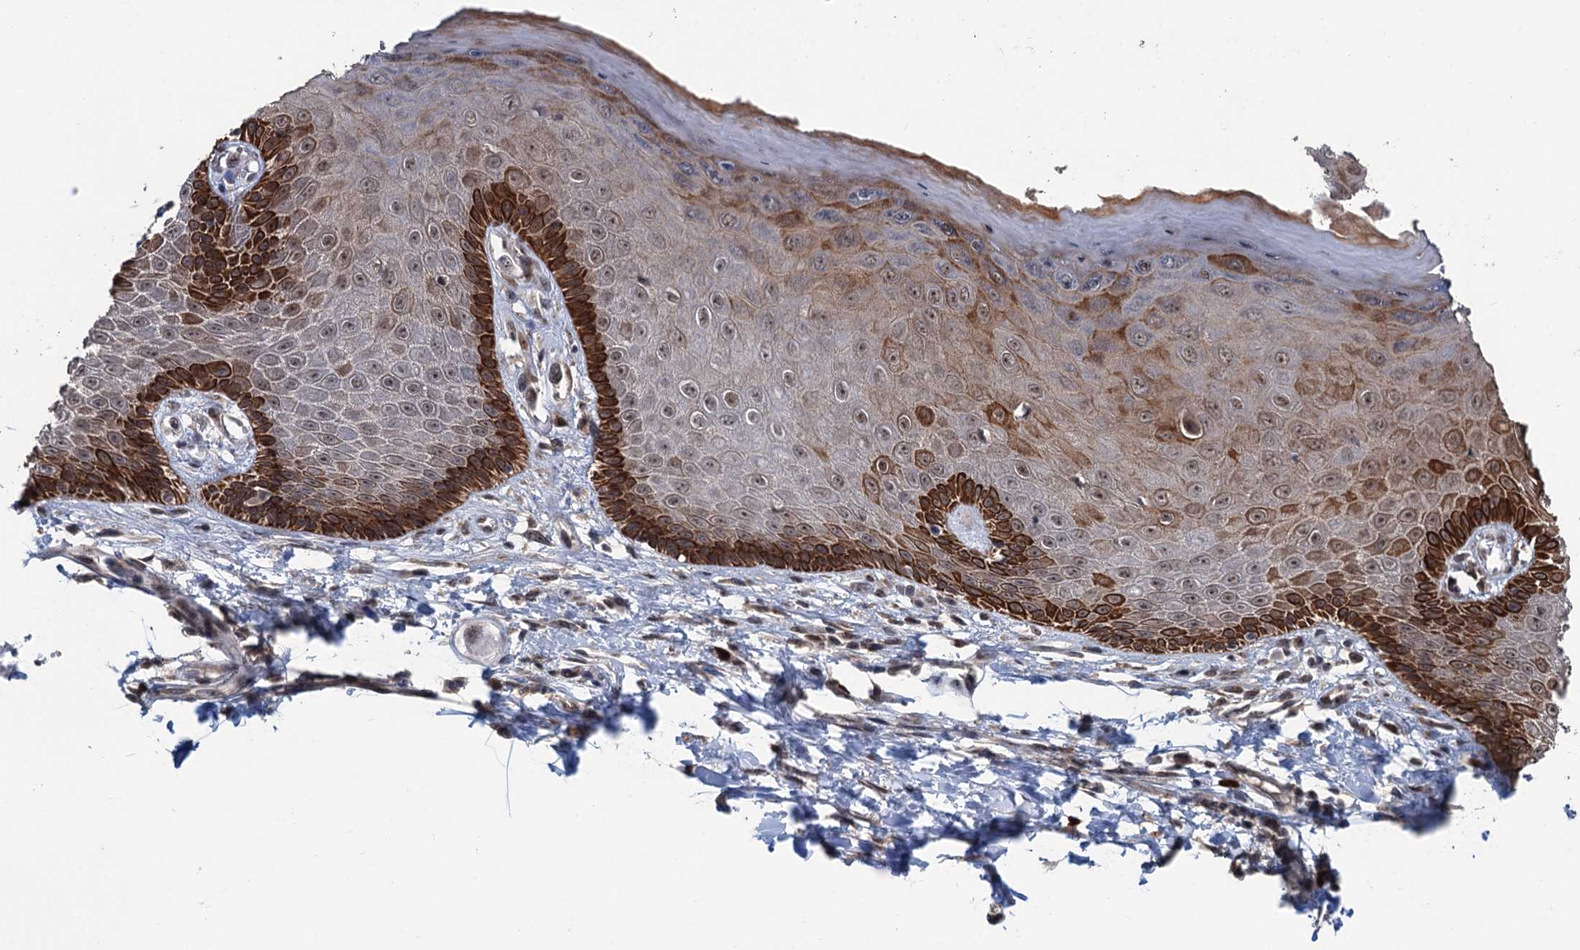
{"staining": {"intensity": "strong", "quantity": "<25%", "location": "cytoplasmic/membranous,nuclear"}, "tissue": "skin", "cell_type": "Epidermal cells", "image_type": "normal", "snomed": [{"axis": "morphology", "description": "Normal tissue, NOS"}, {"axis": "topography", "description": "Anal"}], "caption": "This photomicrograph displays IHC staining of unremarkable human skin, with medium strong cytoplasmic/membranous,nuclear staining in approximately <25% of epidermal cells.", "gene": "RASSF4", "patient": {"sex": "male", "age": 78}}